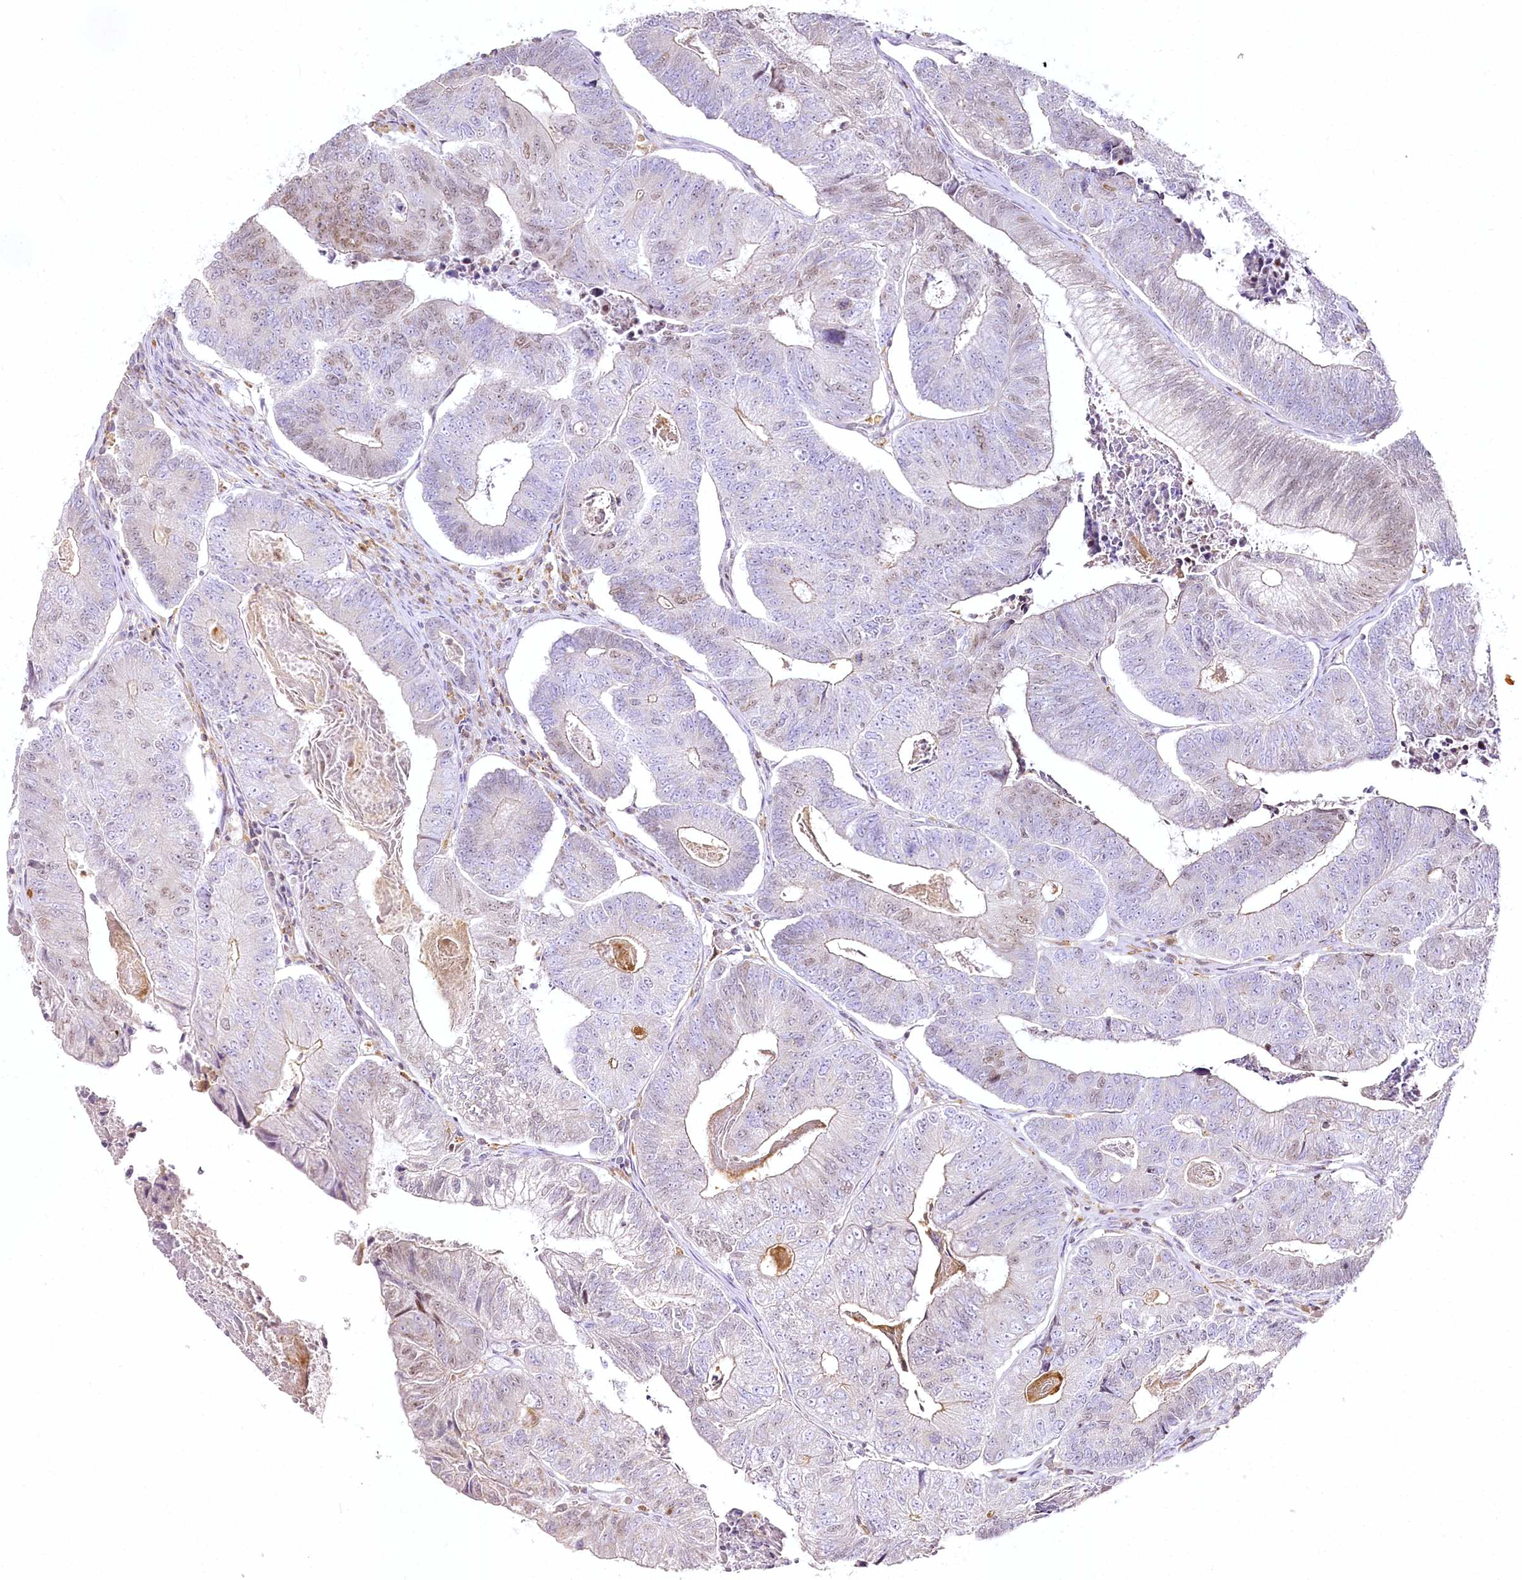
{"staining": {"intensity": "negative", "quantity": "none", "location": "none"}, "tissue": "colorectal cancer", "cell_type": "Tumor cells", "image_type": "cancer", "snomed": [{"axis": "morphology", "description": "Adenocarcinoma, NOS"}, {"axis": "topography", "description": "Colon"}], "caption": "Adenocarcinoma (colorectal) was stained to show a protein in brown. There is no significant expression in tumor cells. (DAB immunohistochemistry visualized using brightfield microscopy, high magnification).", "gene": "DOCK2", "patient": {"sex": "female", "age": 67}}